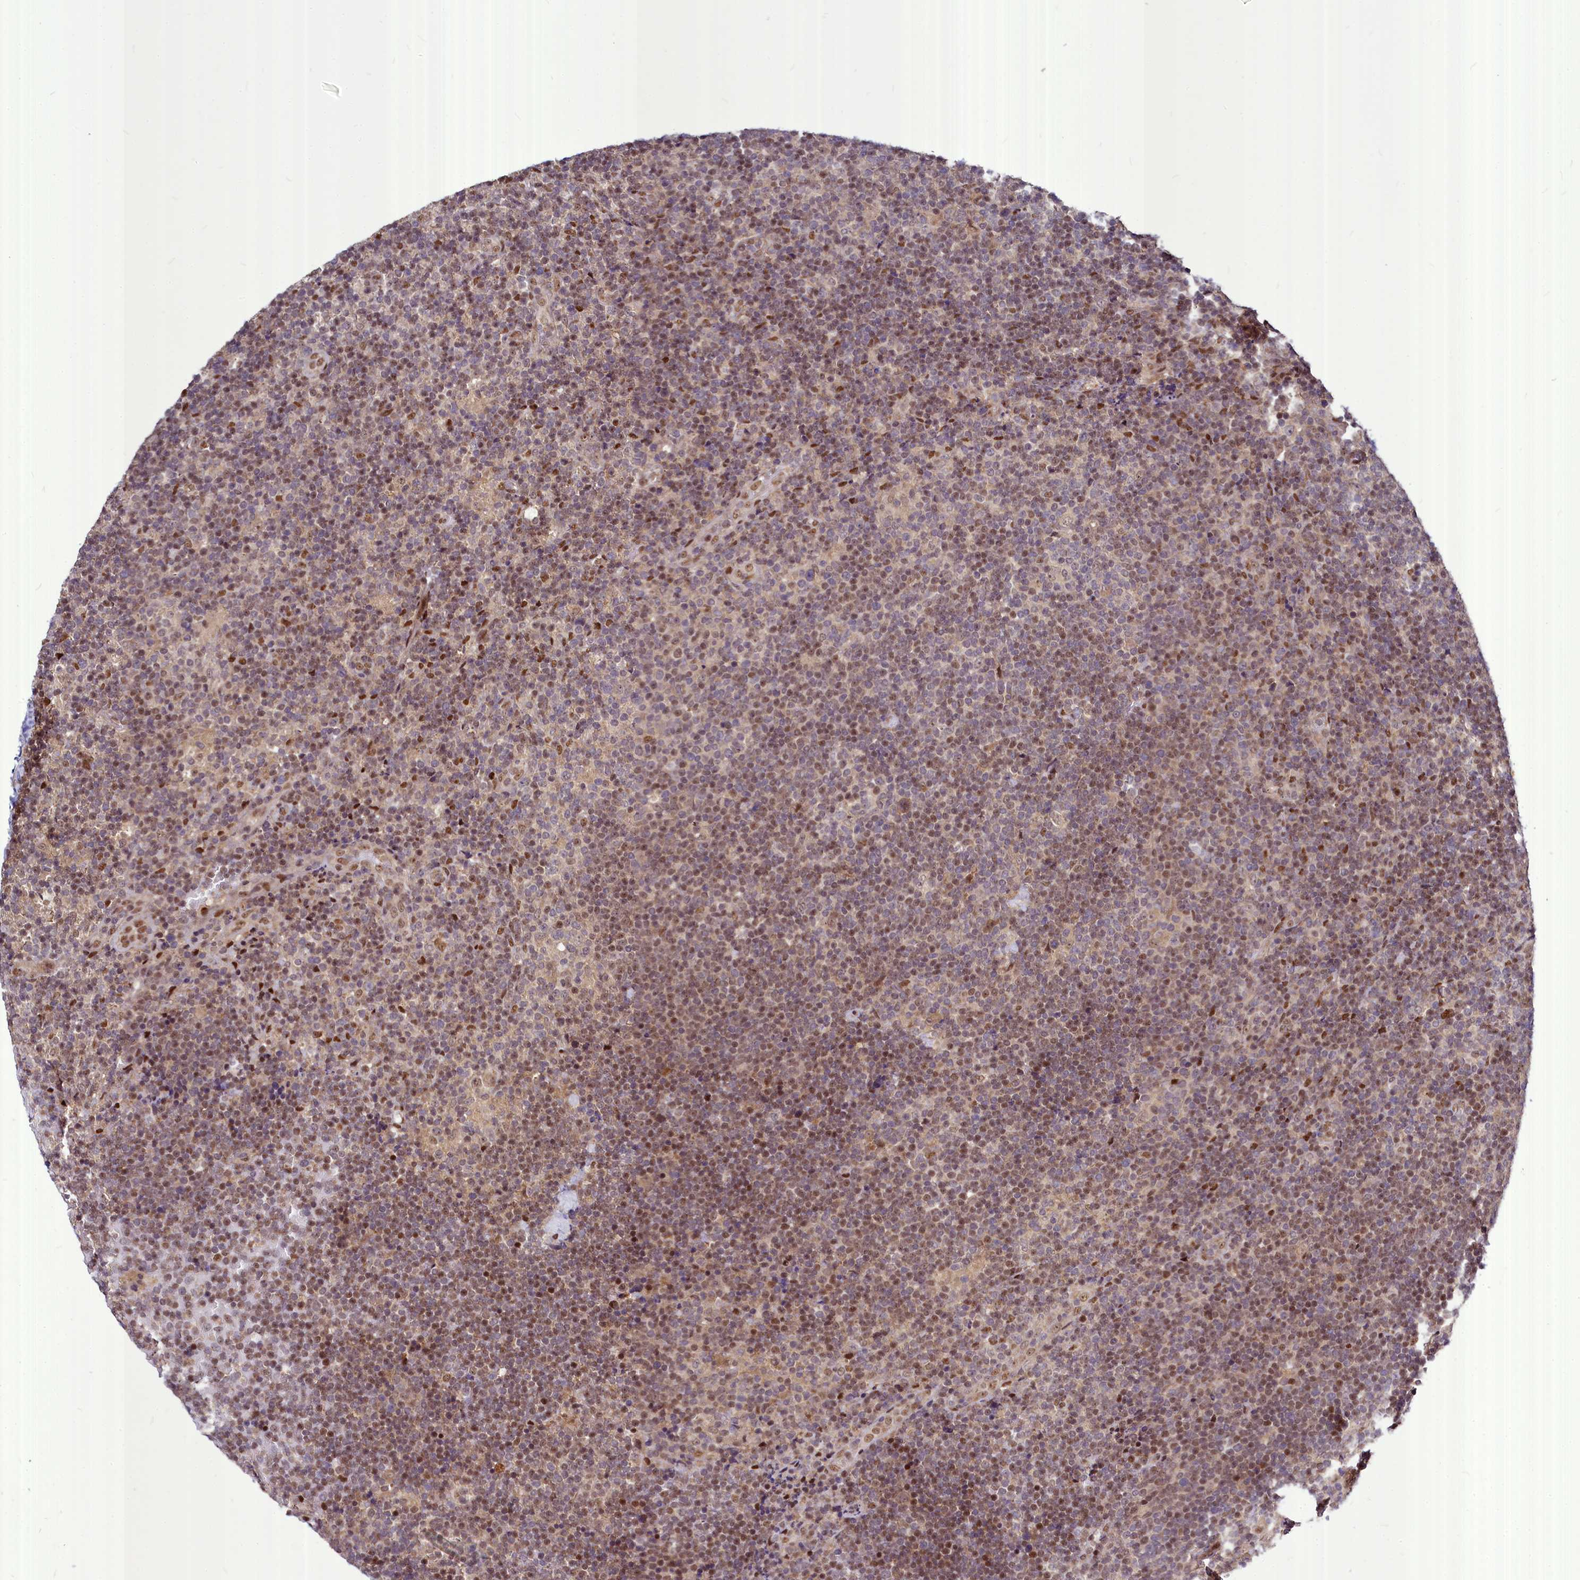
{"staining": {"intensity": "weak", "quantity": "25%-75%", "location": "nuclear"}, "tissue": "lymphoma", "cell_type": "Tumor cells", "image_type": "cancer", "snomed": [{"axis": "morphology", "description": "Hodgkin's disease, NOS"}, {"axis": "topography", "description": "Lymph node"}], "caption": "DAB immunohistochemical staining of Hodgkin's disease demonstrates weak nuclear protein staining in approximately 25%-75% of tumor cells.", "gene": "MAML2", "patient": {"sex": "female", "age": 57}}